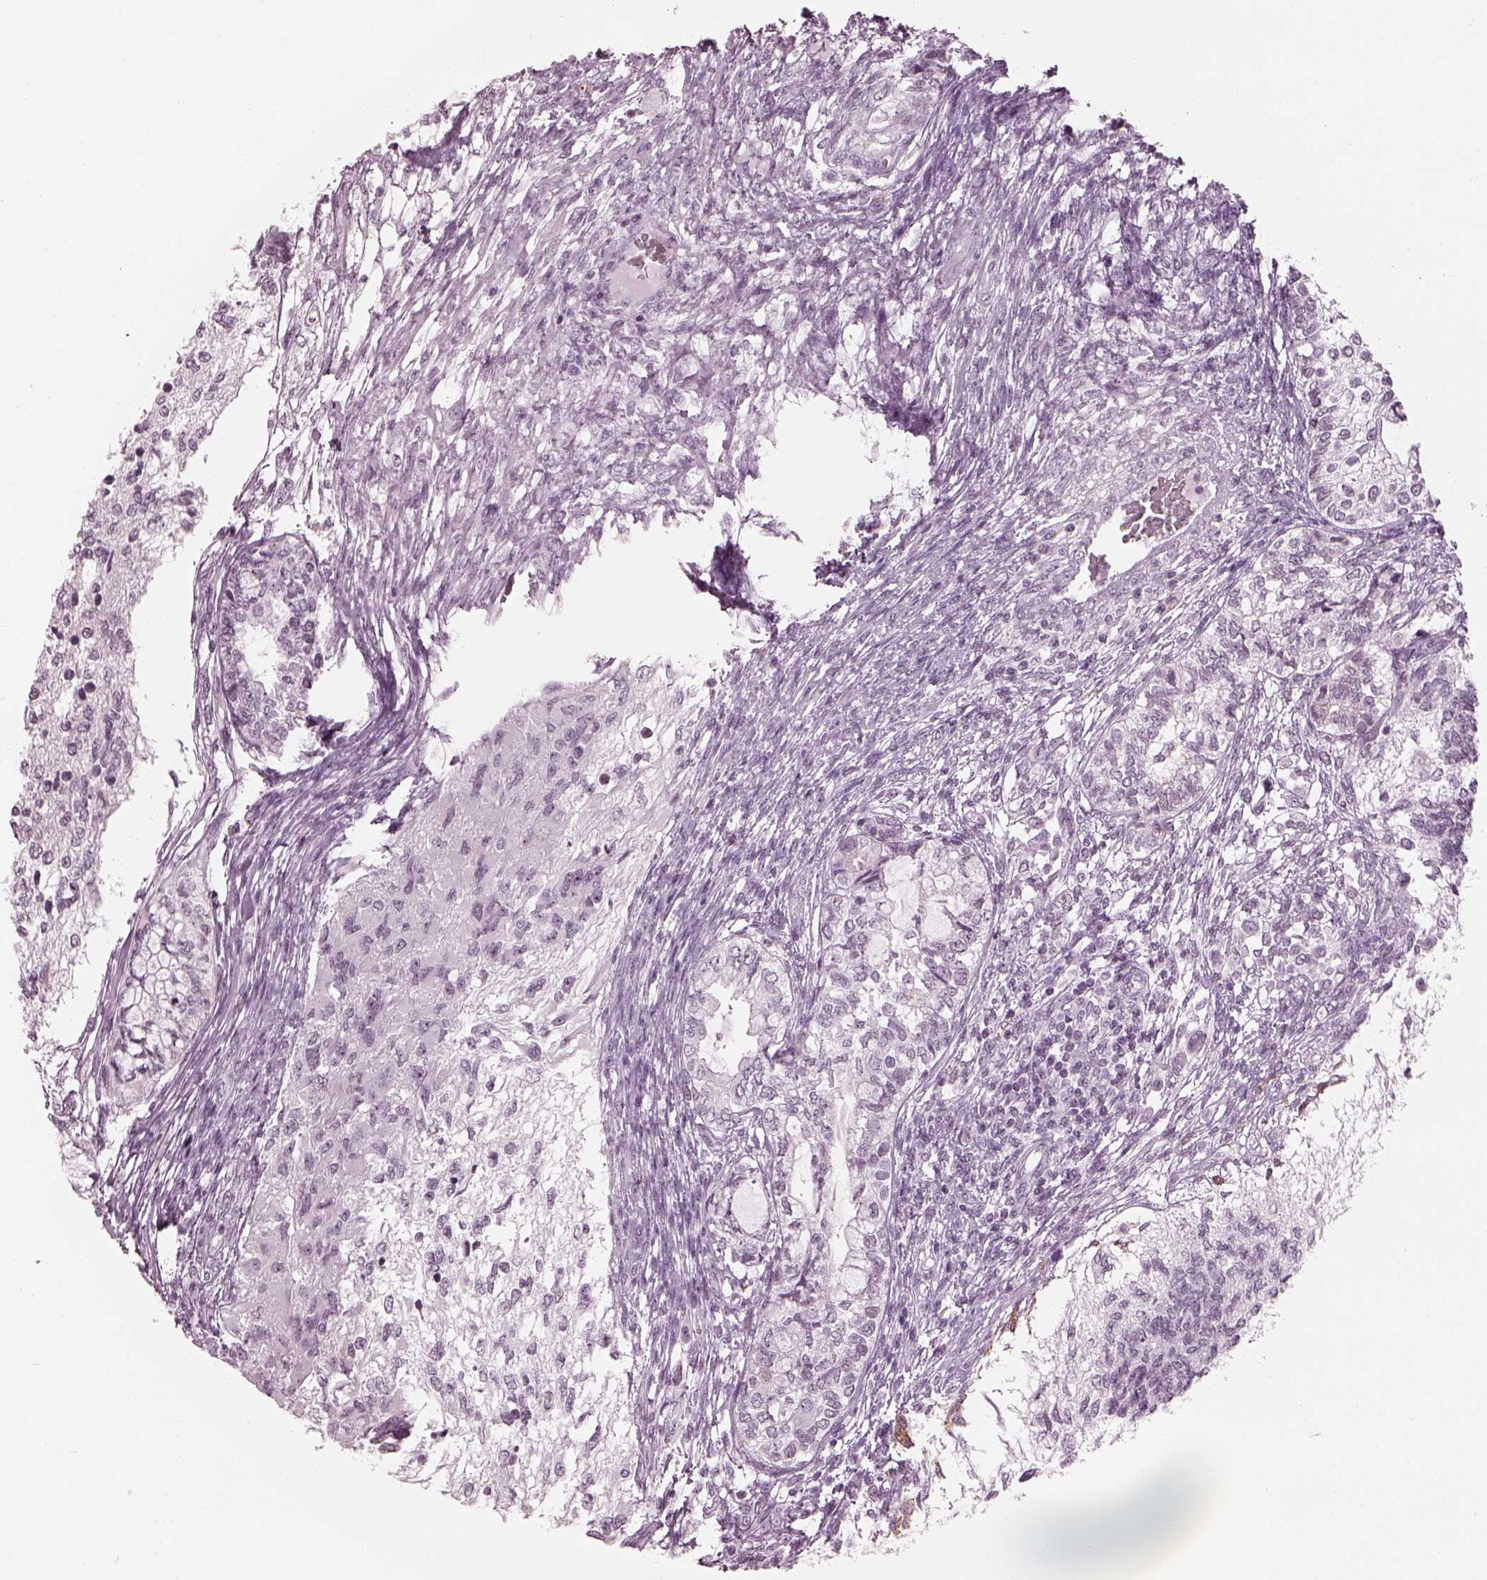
{"staining": {"intensity": "negative", "quantity": "none", "location": "none"}, "tissue": "testis cancer", "cell_type": "Tumor cells", "image_type": "cancer", "snomed": [{"axis": "morphology", "description": "Seminoma, NOS"}, {"axis": "morphology", "description": "Carcinoma, Embryonal, NOS"}, {"axis": "topography", "description": "Testis"}], "caption": "Tumor cells are negative for brown protein staining in testis cancer (embryonal carcinoma).", "gene": "ADGRG2", "patient": {"sex": "male", "age": 41}}